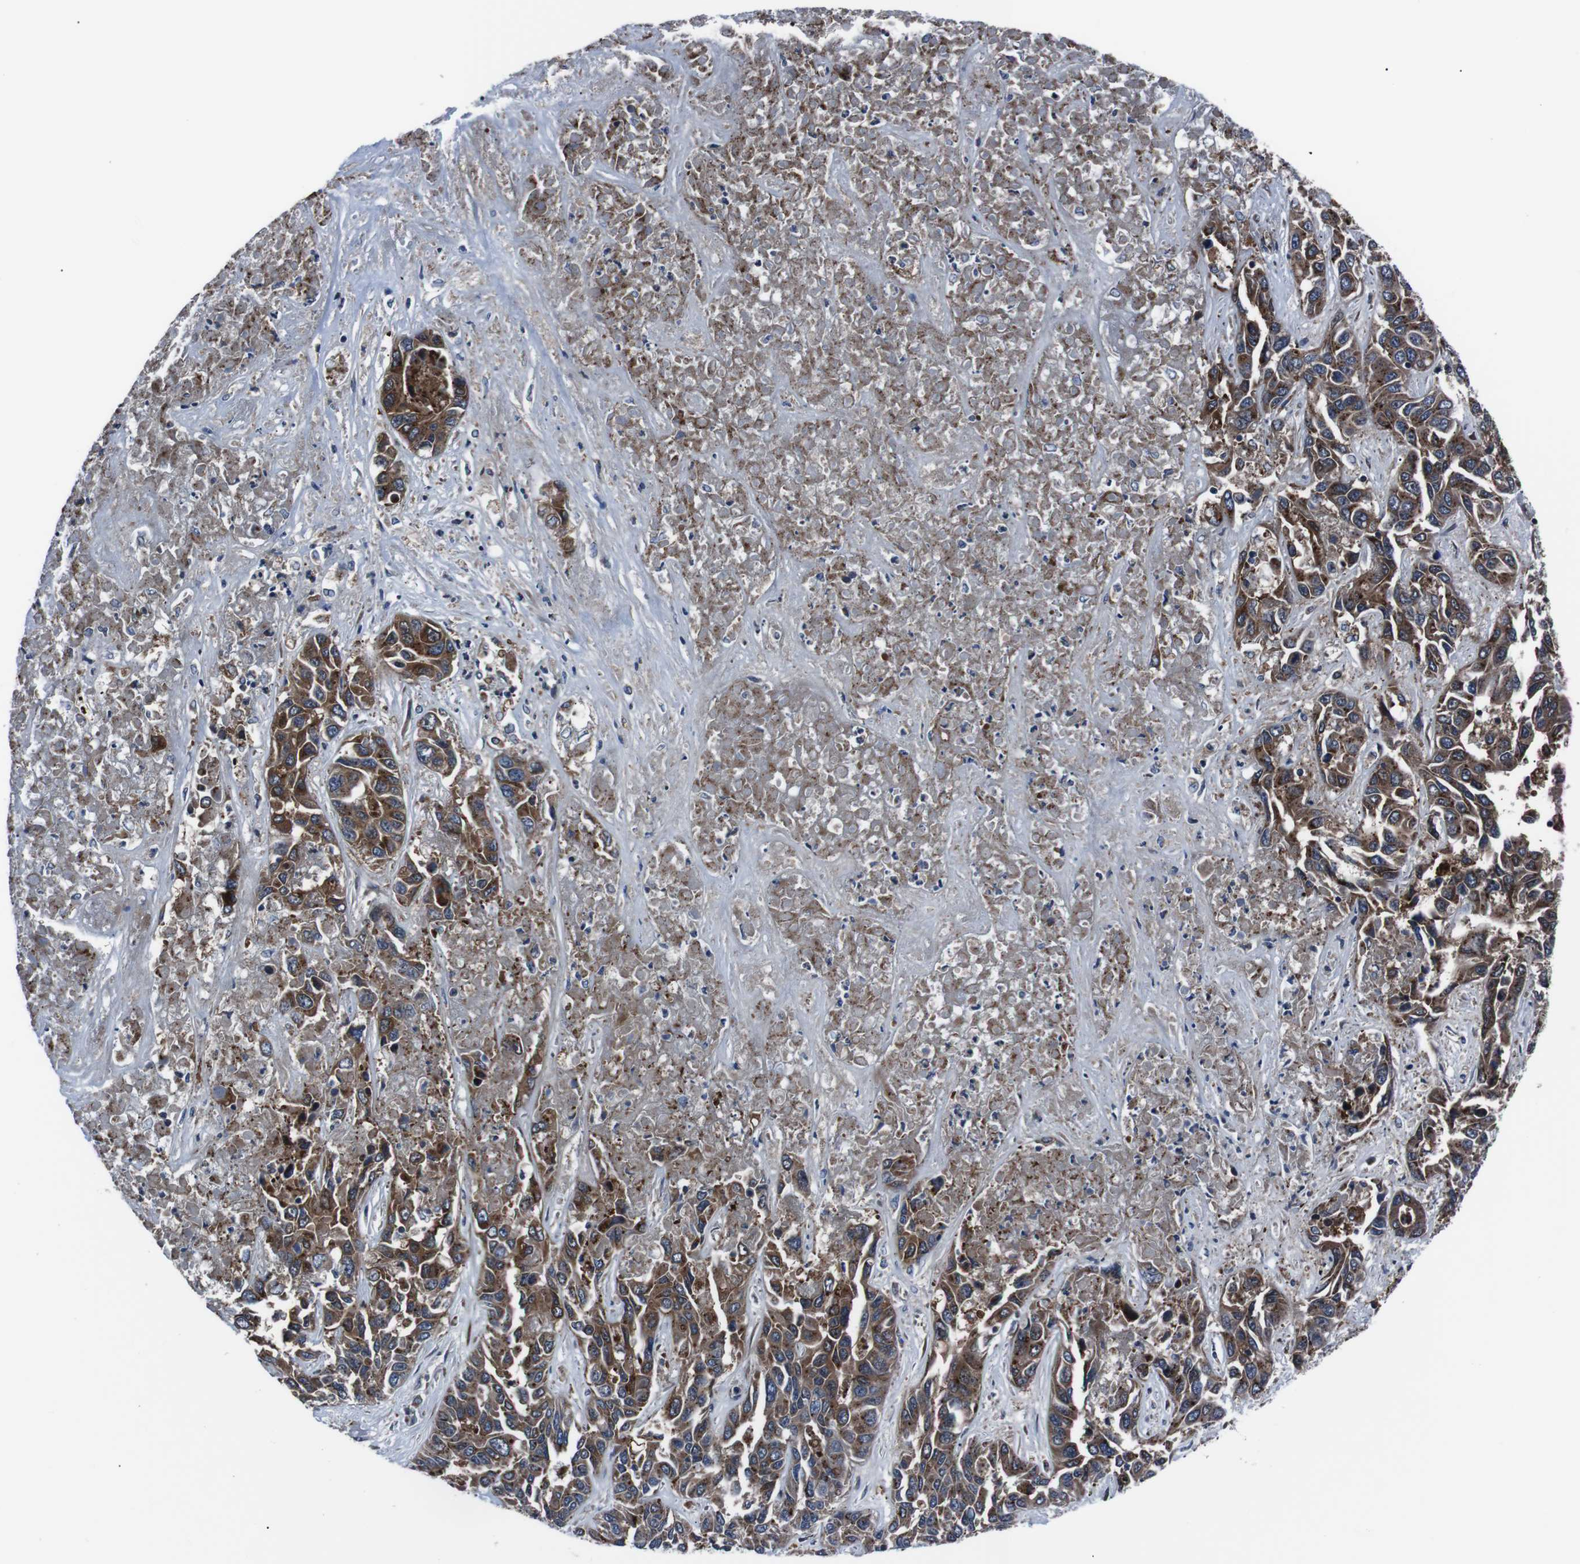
{"staining": {"intensity": "moderate", "quantity": ">75%", "location": "cytoplasmic/membranous"}, "tissue": "liver cancer", "cell_type": "Tumor cells", "image_type": "cancer", "snomed": [{"axis": "morphology", "description": "Cholangiocarcinoma"}, {"axis": "topography", "description": "Liver"}], "caption": "Liver cancer stained for a protein displays moderate cytoplasmic/membranous positivity in tumor cells.", "gene": "EIF4A2", "patient": {"sex": "female", "age": 52}}